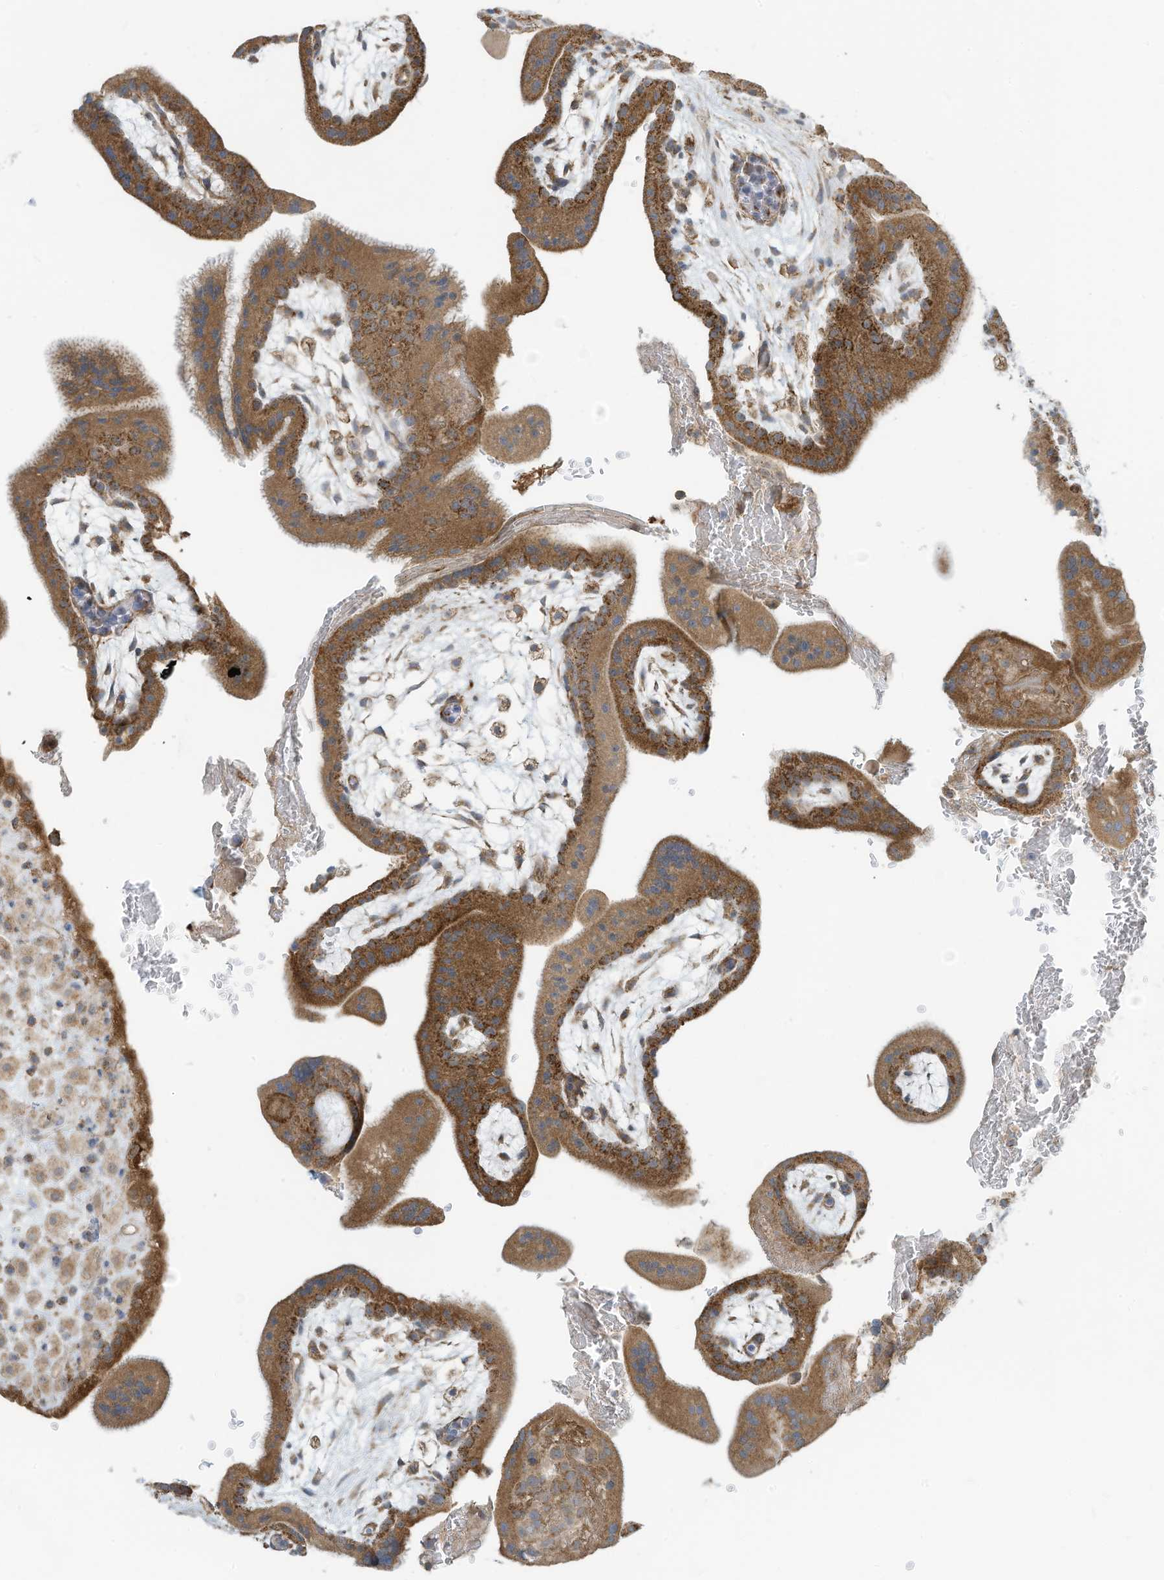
{"staining": {"intensity": "moderate", "quantity": ">75%", "location": "cytoplasmic/membranous"}, "tissue": "placenta", "cell_type": "Trophoblastic cells", "image_type": "normal", "snomed": [{"axis": "morphology", "description": "Normal tissue, NOS"}, {"axis": "topography", "description": "Placenta"}], "caption": "Moderate cytoplasmic/membranous positivity for a protein is identified in about >75% of trophoblastic cells of normal placenta using immunohistochemistry (IHC).", "gene": "METTL6", "patient": {"sex": "female", "age": 35}}